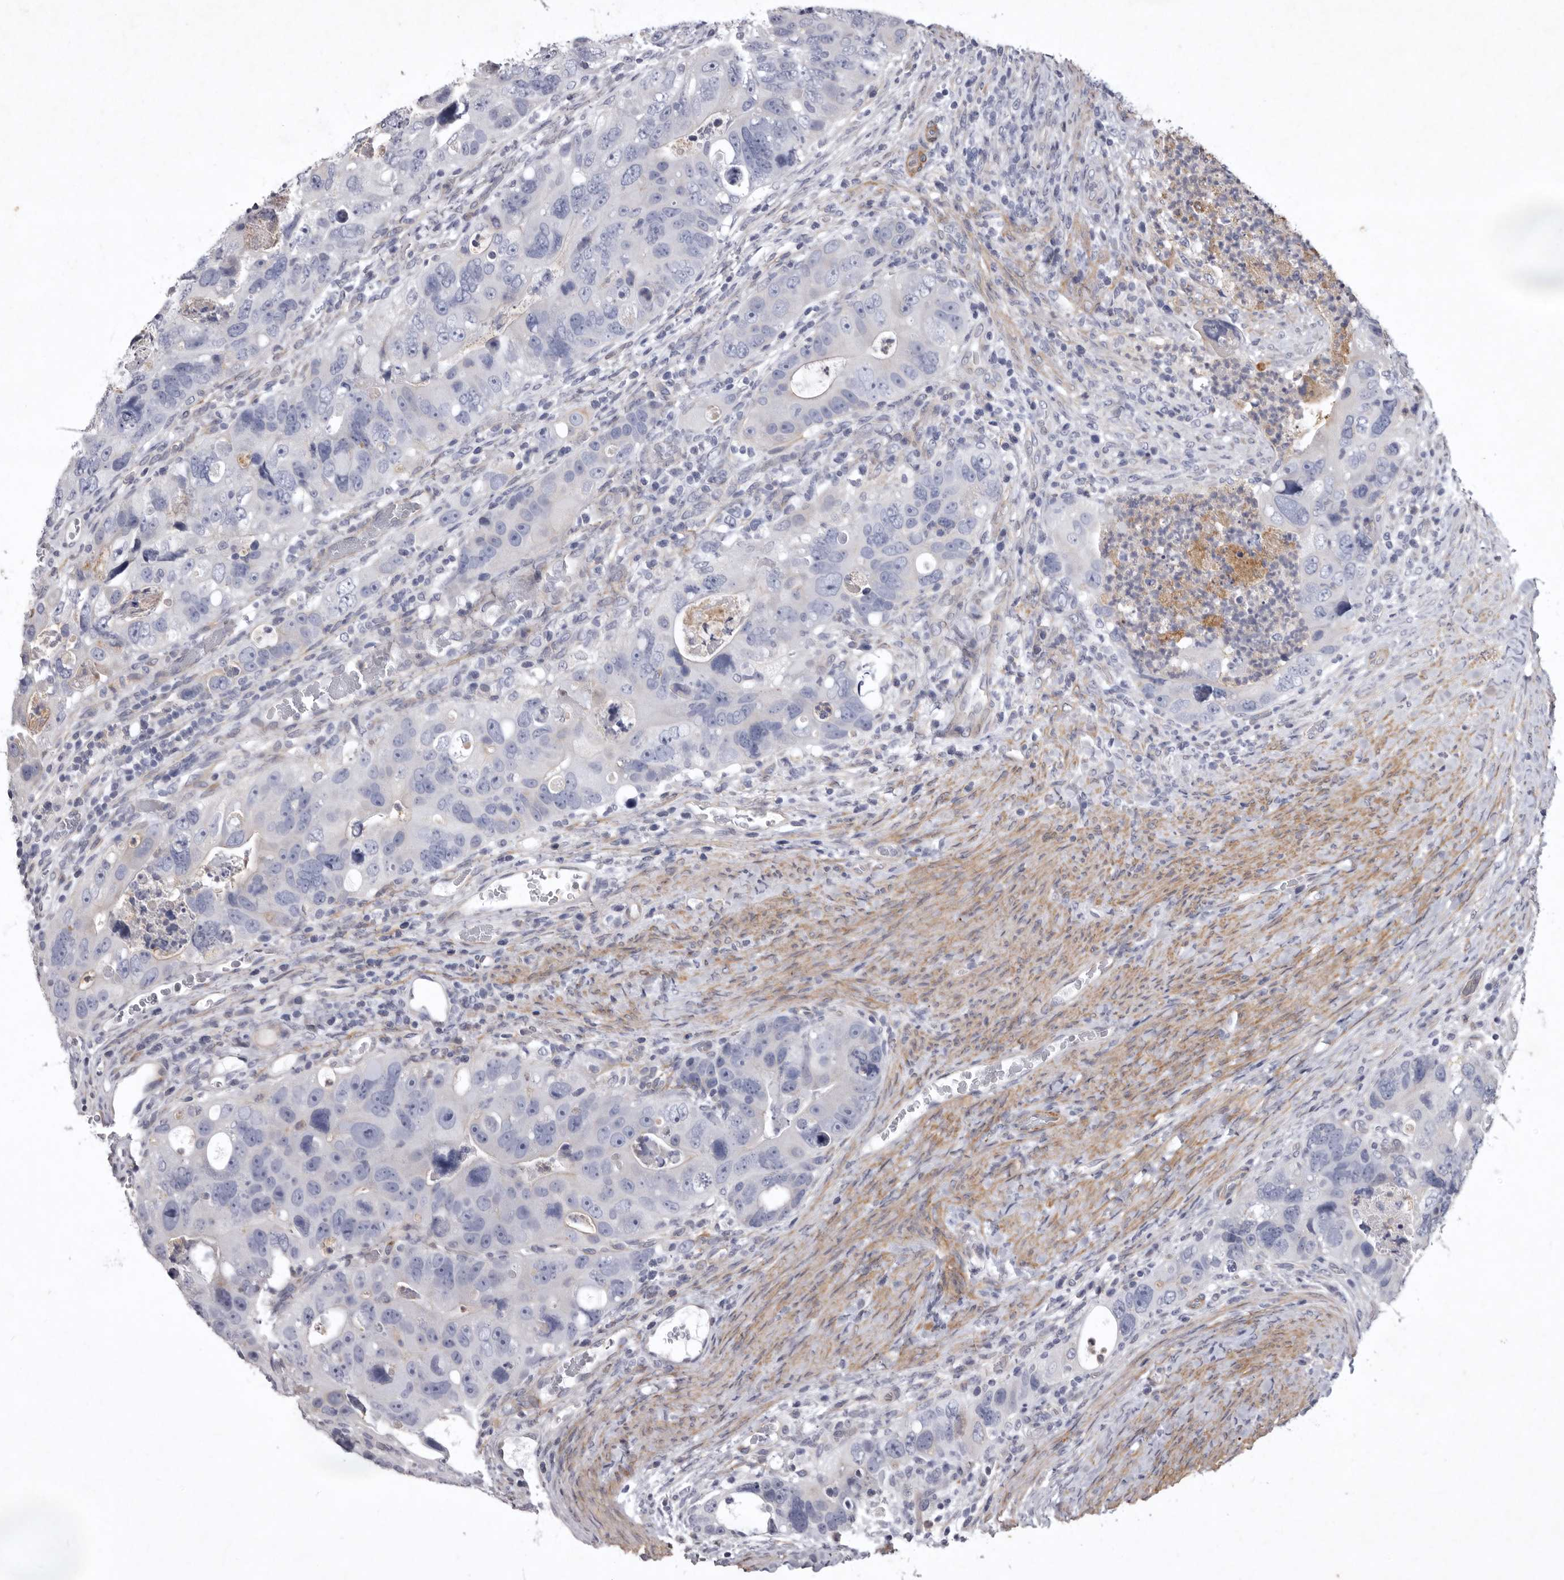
{"staining": {"intensity": "negative", "quantity": "none", "location": "none"}, "tissue": "colorectal cancer", "cell_type": "Tumor cells", "image_type": "cancer", "snomed": [{"axis": "morphology", "description": "Adenocarcinoma, NOS"}, {"axis": "topography", "description": "Rectum"}], "caption": "High magnification brightfield microscopy of adenocarcinoma (colorectal) stained with DAB (brown) and counterstained with hematoxylin (blue): tumor cells show no significant staining.", "gene": "NKAIN4", "patient": {"sex": "male", "age": 59}}